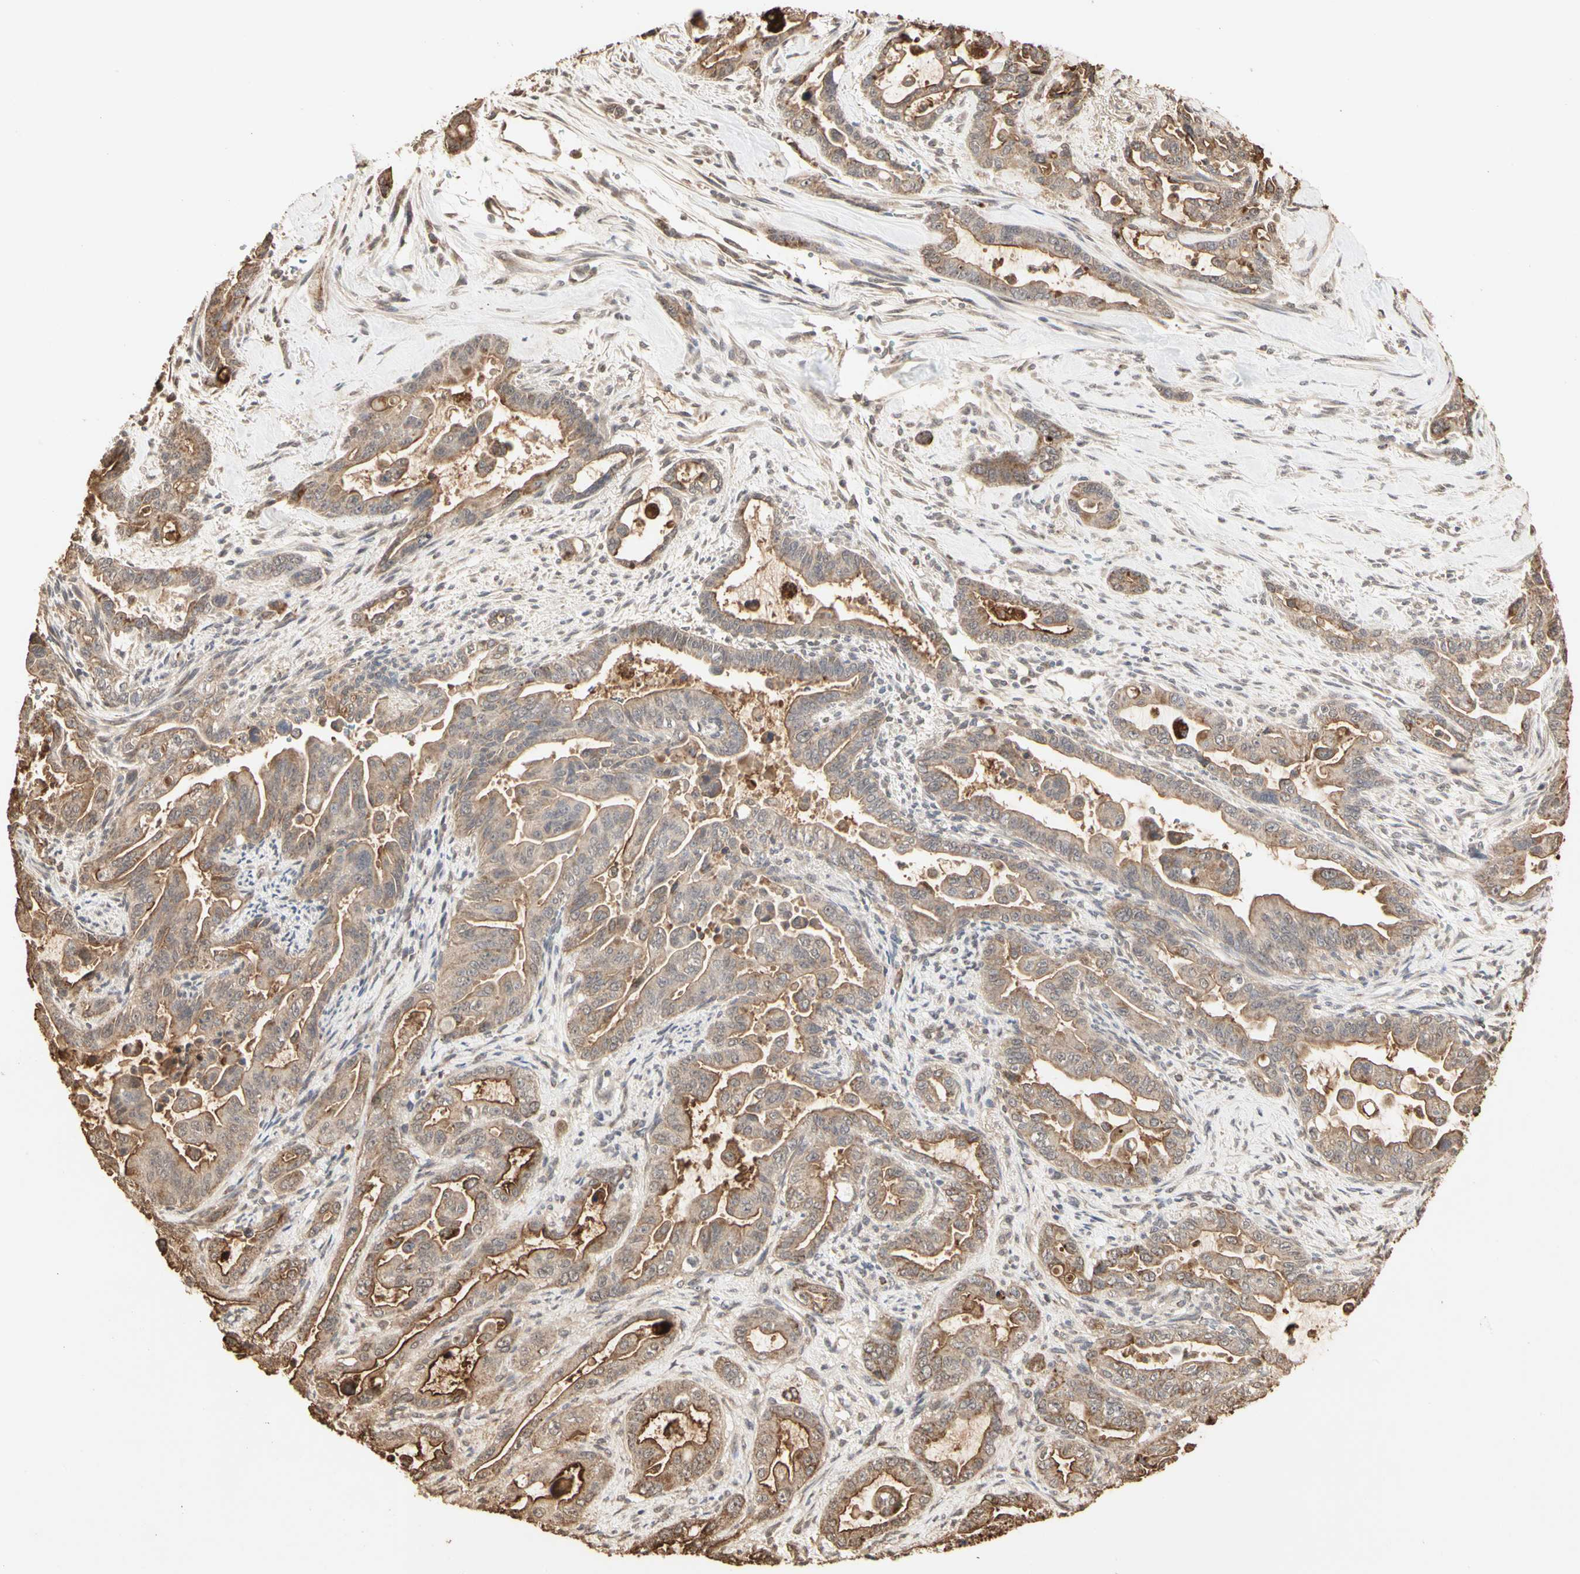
{"staining": {"intensity": "moderate", "quantity": ">75%", "location": "cytoplasmic/membranous"}, "tissue": "pancreatic cancer", "cell_type": "Tumor cells", "image_type": "cancer", "snomed": [{"axis": "morphology", "description": "Adenocarcinoma, NOS"}, {"axis": "topography", "description": "Pancreas"}], "caption": "DAB (3,3'-diaminobenzidine) immunohistochemical staining of pancreatic adenocarcinoma exhibits moderate cytoplasmic/membranous protein positivity in approximately >75% of tumor cells.", "gene": "TAOK1", "patient": {"sex": "male", "age": 70}}